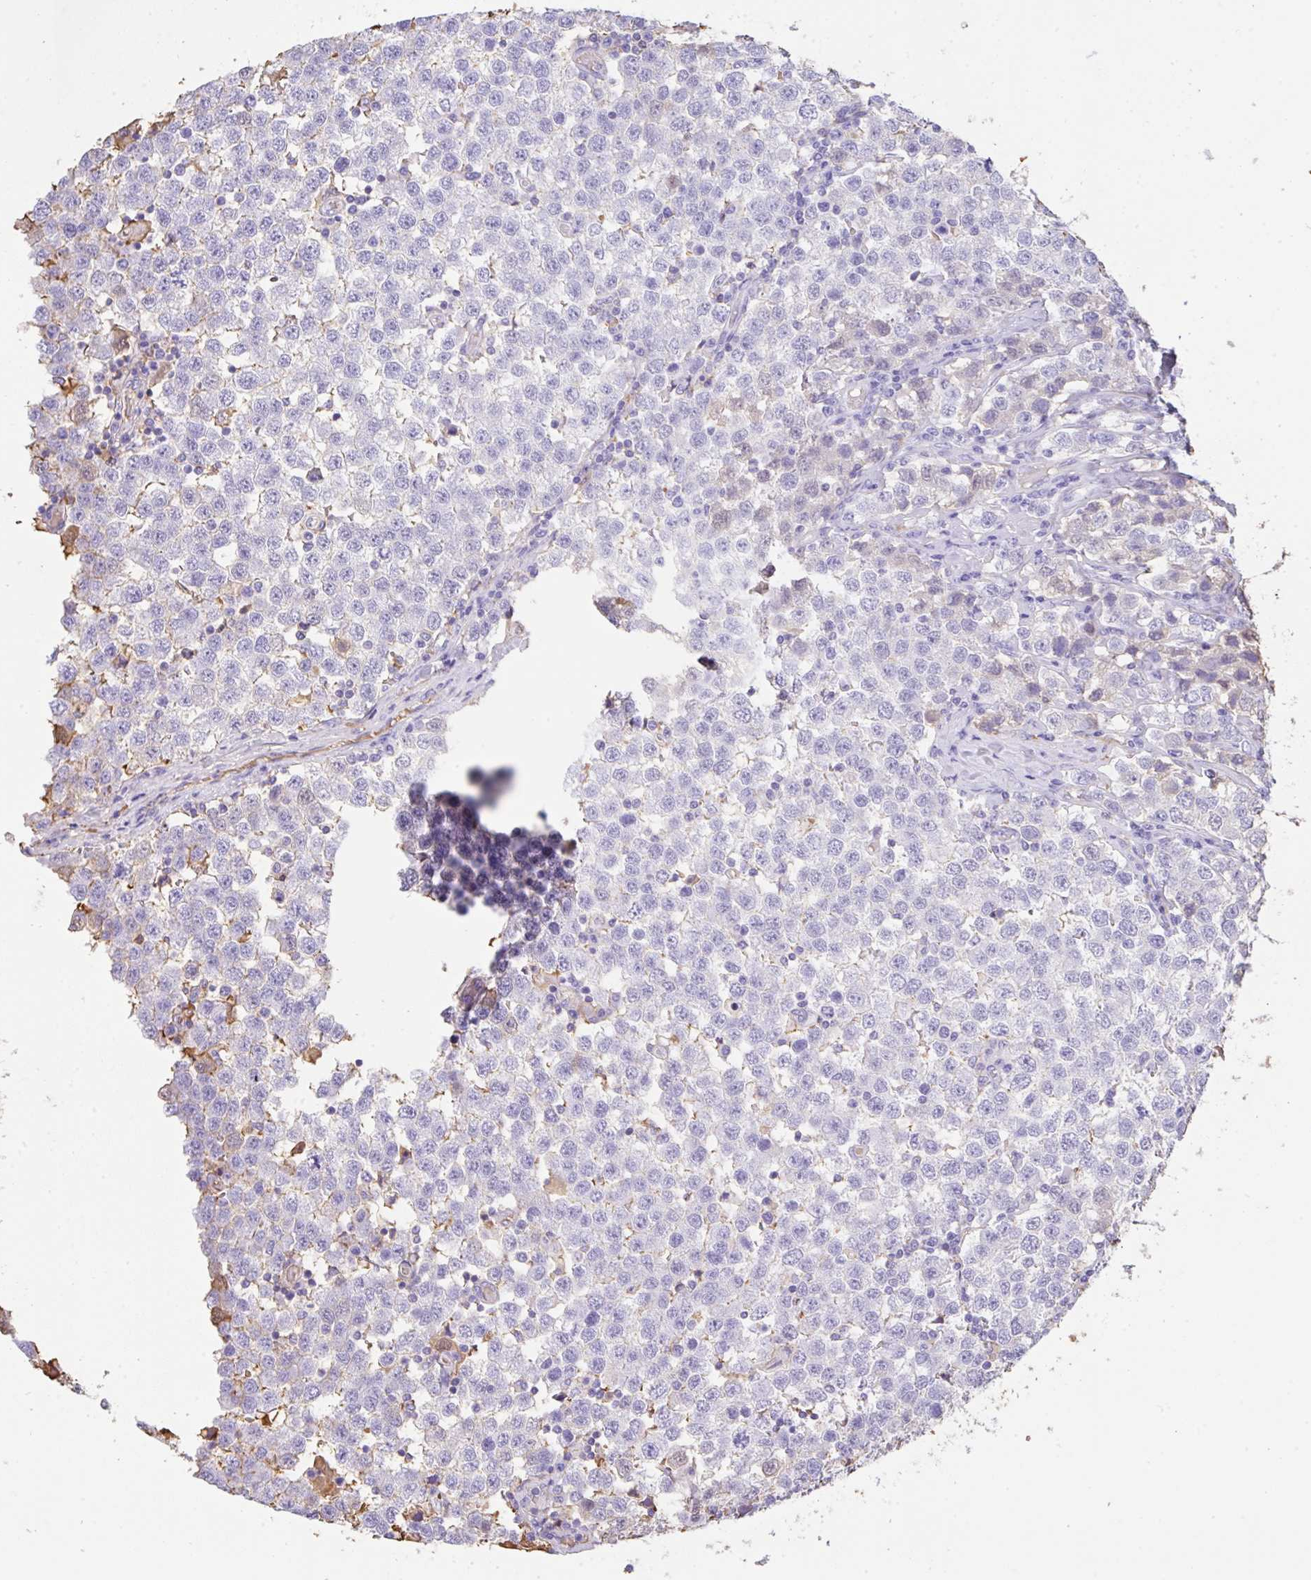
{"staining": {"intensity": "negative", "quantity": "none", "location": "none"}, "tissue": "testis cancer", "cell_type": "Tumor cells", "image_type": "cancer", "snomed": [{"axis": "morphology", "description": "Seminoma, NOS"}, {"axis": "topography", "description": "Testis"}], "caption": "Seminoma (testis) was stained to show a protein in brown. There is no significant staining in tumor cells.", "gene": "HOXC12", "patient": {"sex": "male", "age": 34}}